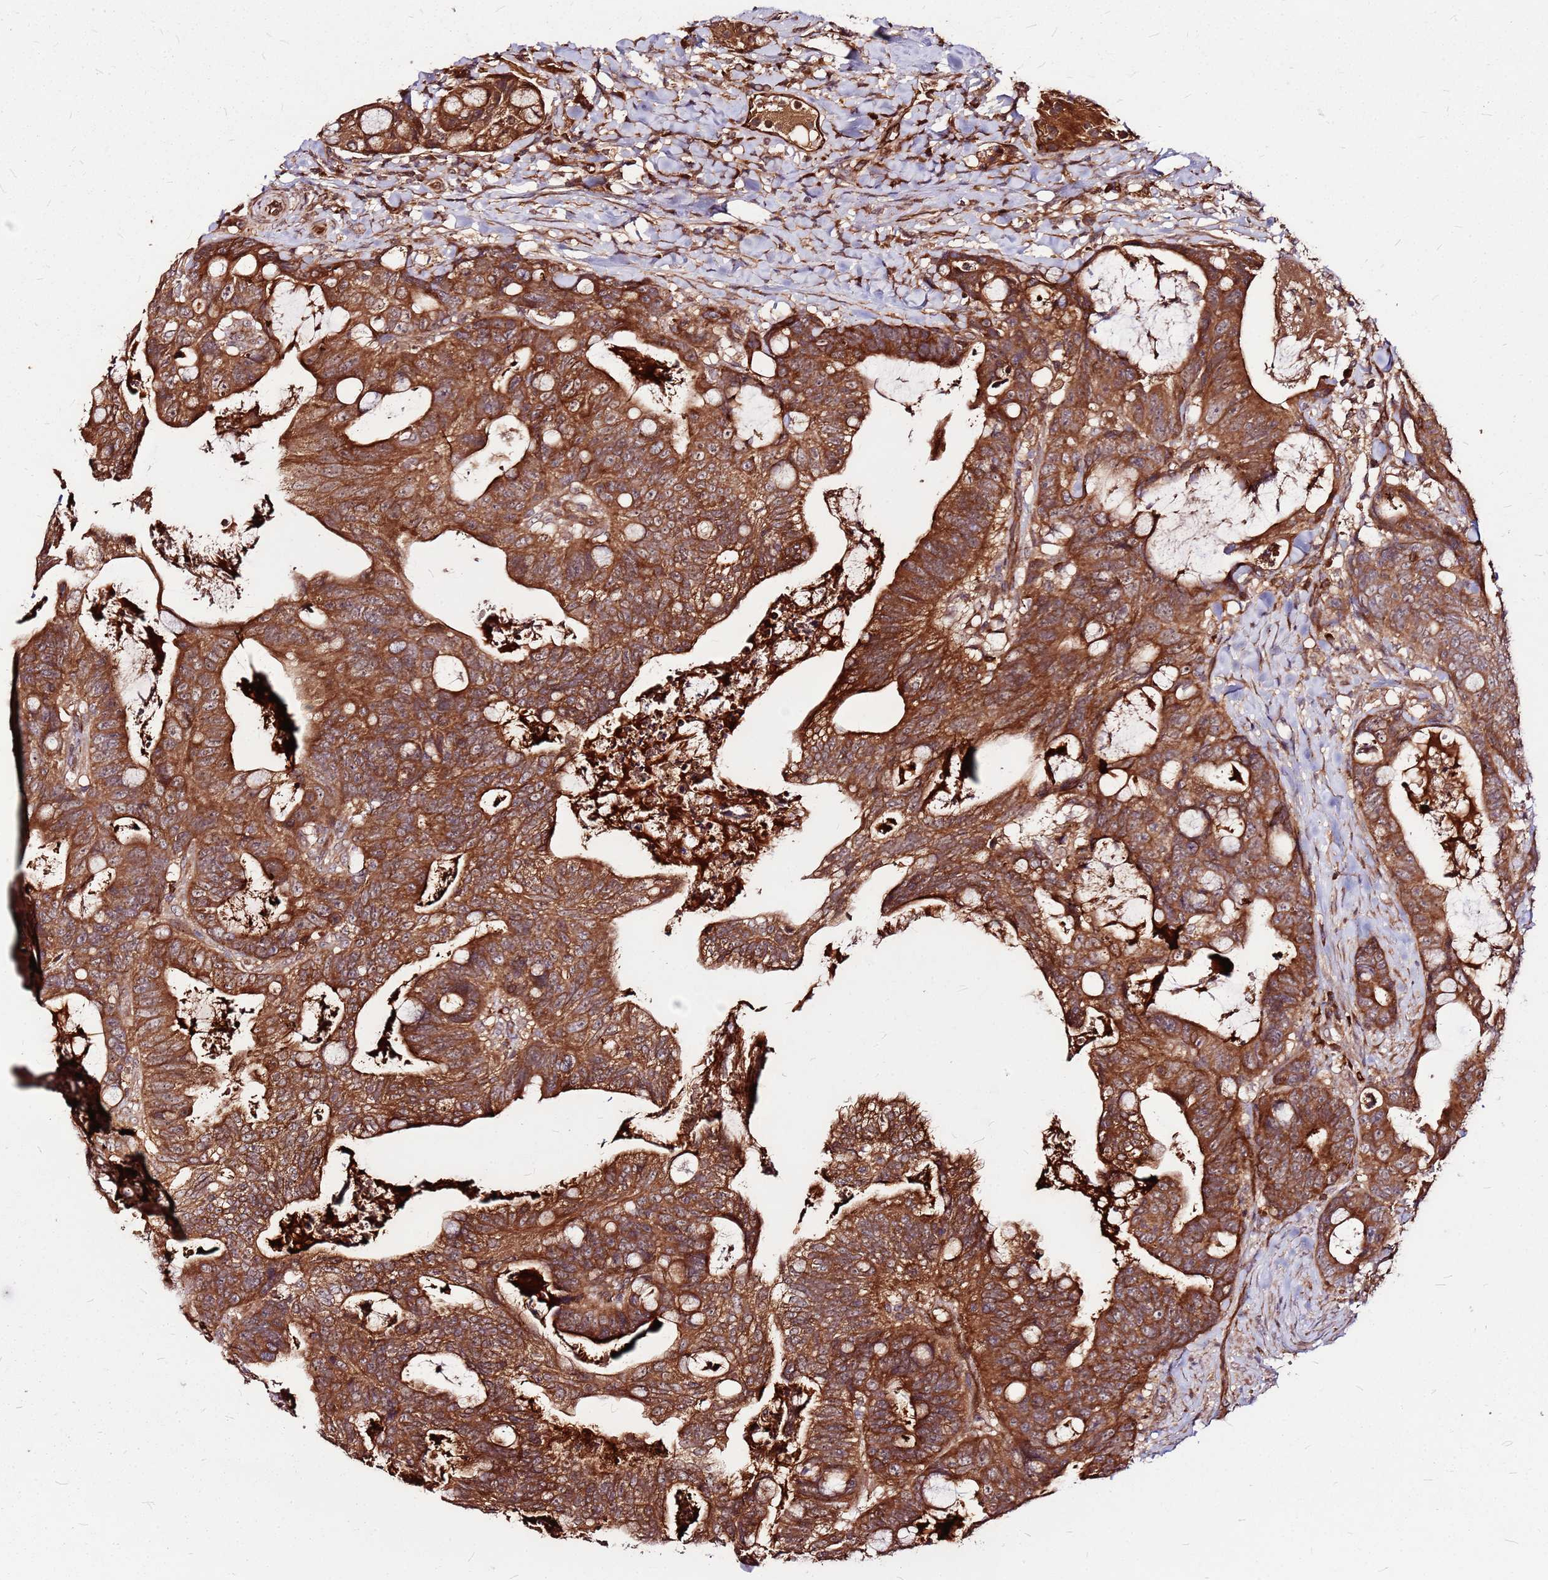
{"staining": {"intensity": "strong", "quantity": ">75%", "location": "cytoplasmic/membranous"}, "tissue": "colorectal cancer", "cell_type": "Tumor cells", "image_type": "cancer", "snomed": [{"axis": "morphology", "description": "Adenocarcinoma, NOS"}, {"axis": "topography", "description": "Colon"}], "caption": "High-power microscopy captured an immunohistochemistry image of colorectal cancer (adenocarcinoma), revealing strong cytoplasmic/membranous staining in about >75% of tumor cells. (Stains: DAB in brown, nuclei in blue, Microscopy: brightfield microscopy at high magnification).", "gene": "LYPLAL1", "patient": {"sex": "female", "age": 82}}